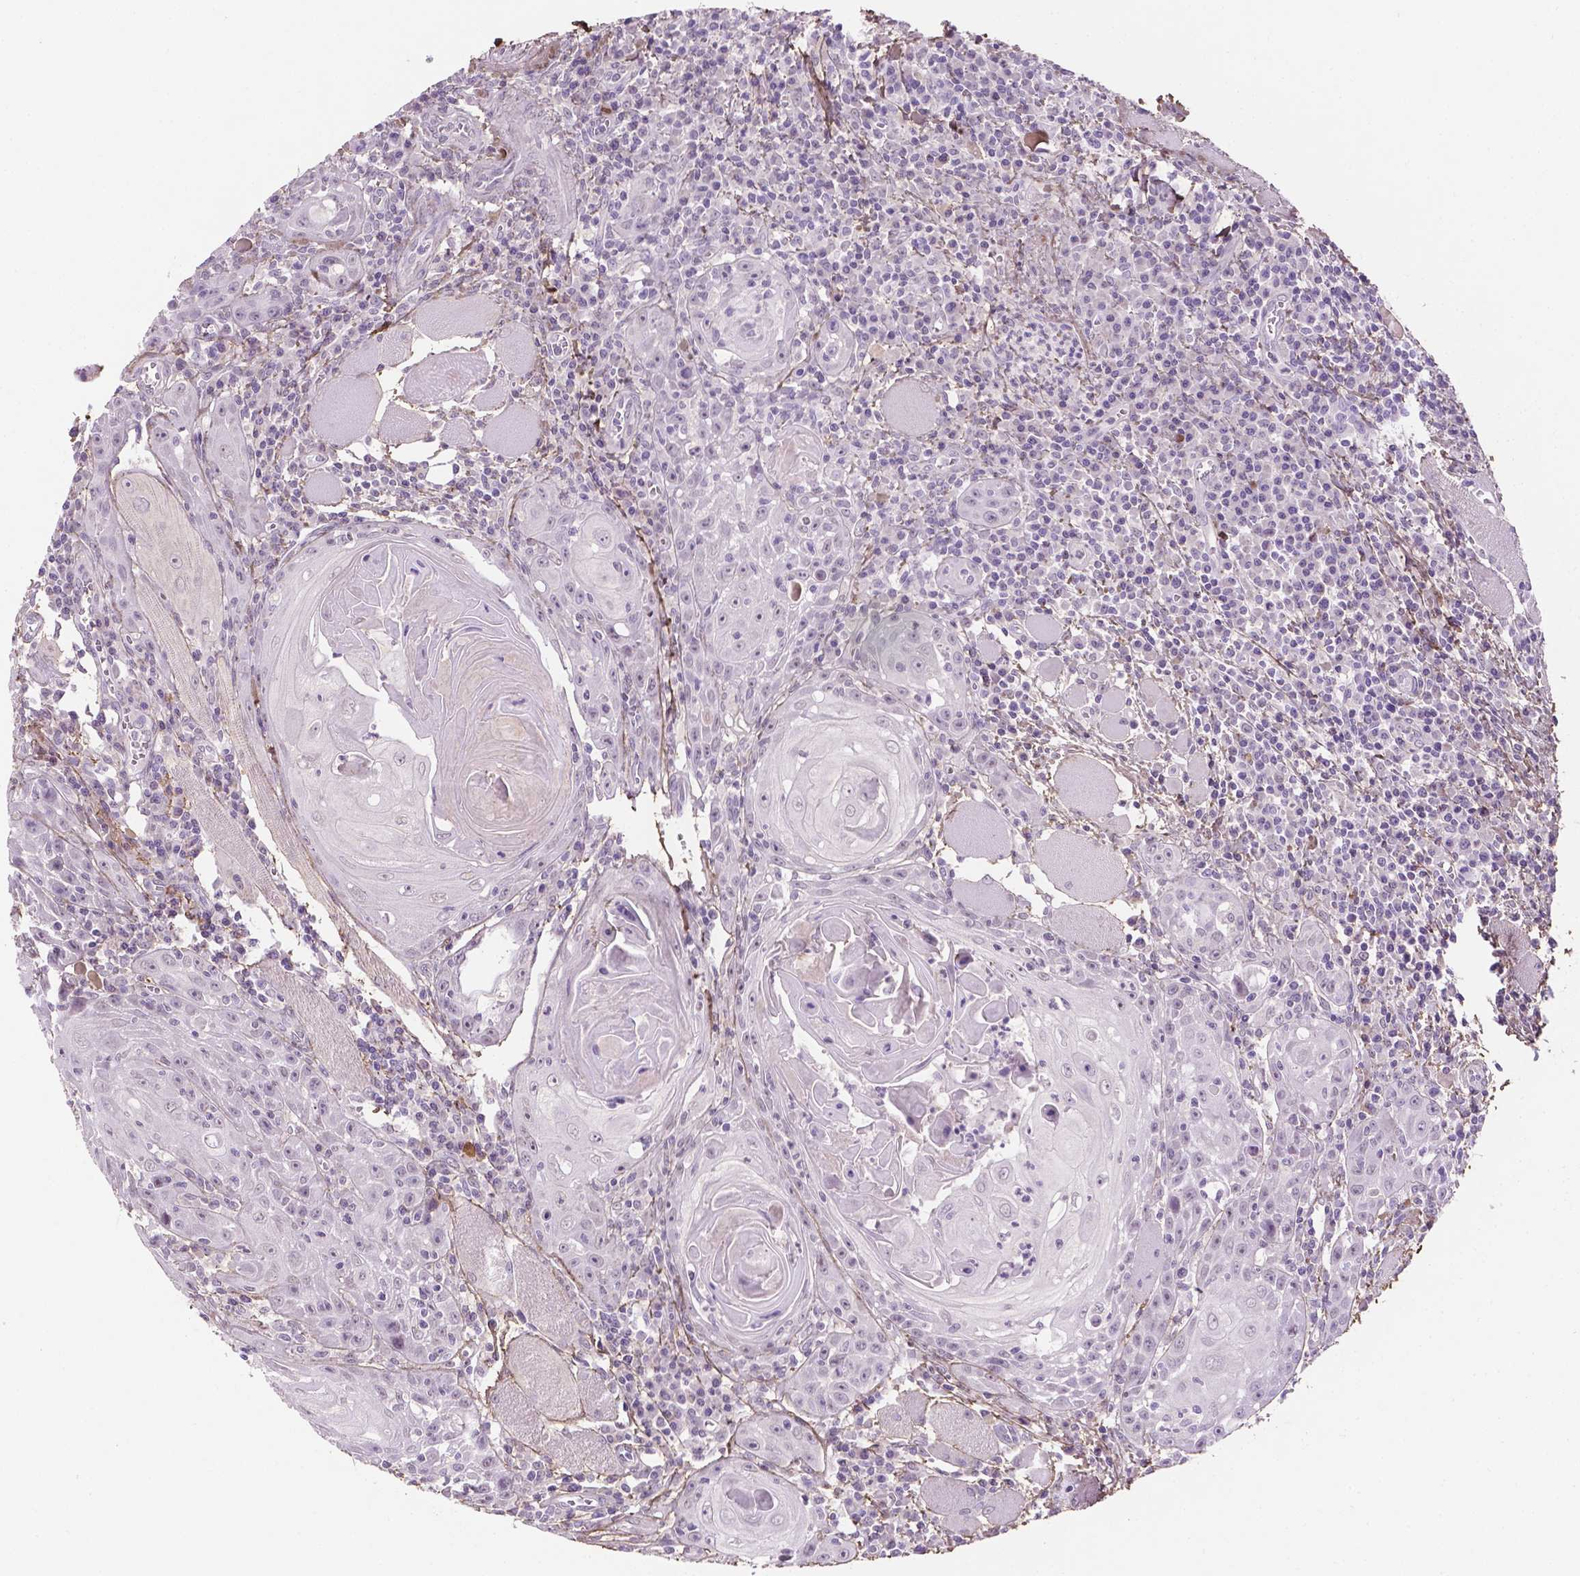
{"staining": {"intensity": "negative", "quantity": "none", "location": "none"}, "tissue": "head and neck cancer", "cell_type": "Tumor cells", "image_type": "cancer", "snomed": [{"axis": "morphology", "description": "Squamous cell carcinoma, NOS"}, {"axis": "topography", "description": "Head-Neck"}], "caption": "IHC photomicrograph of neoplastic tissue: human squamous cell carcinoma (head and neck) stained with DAB reveals no significant protein staining in tumor cells. (Stains: DAB (3,3'-diaminobenzidine) IHC with hematoxylin counter stain, Microscopy: brightfield microscopy at high magnification).", "gene": "DLG2", "patient": {"sex": "male", "age": 52}}